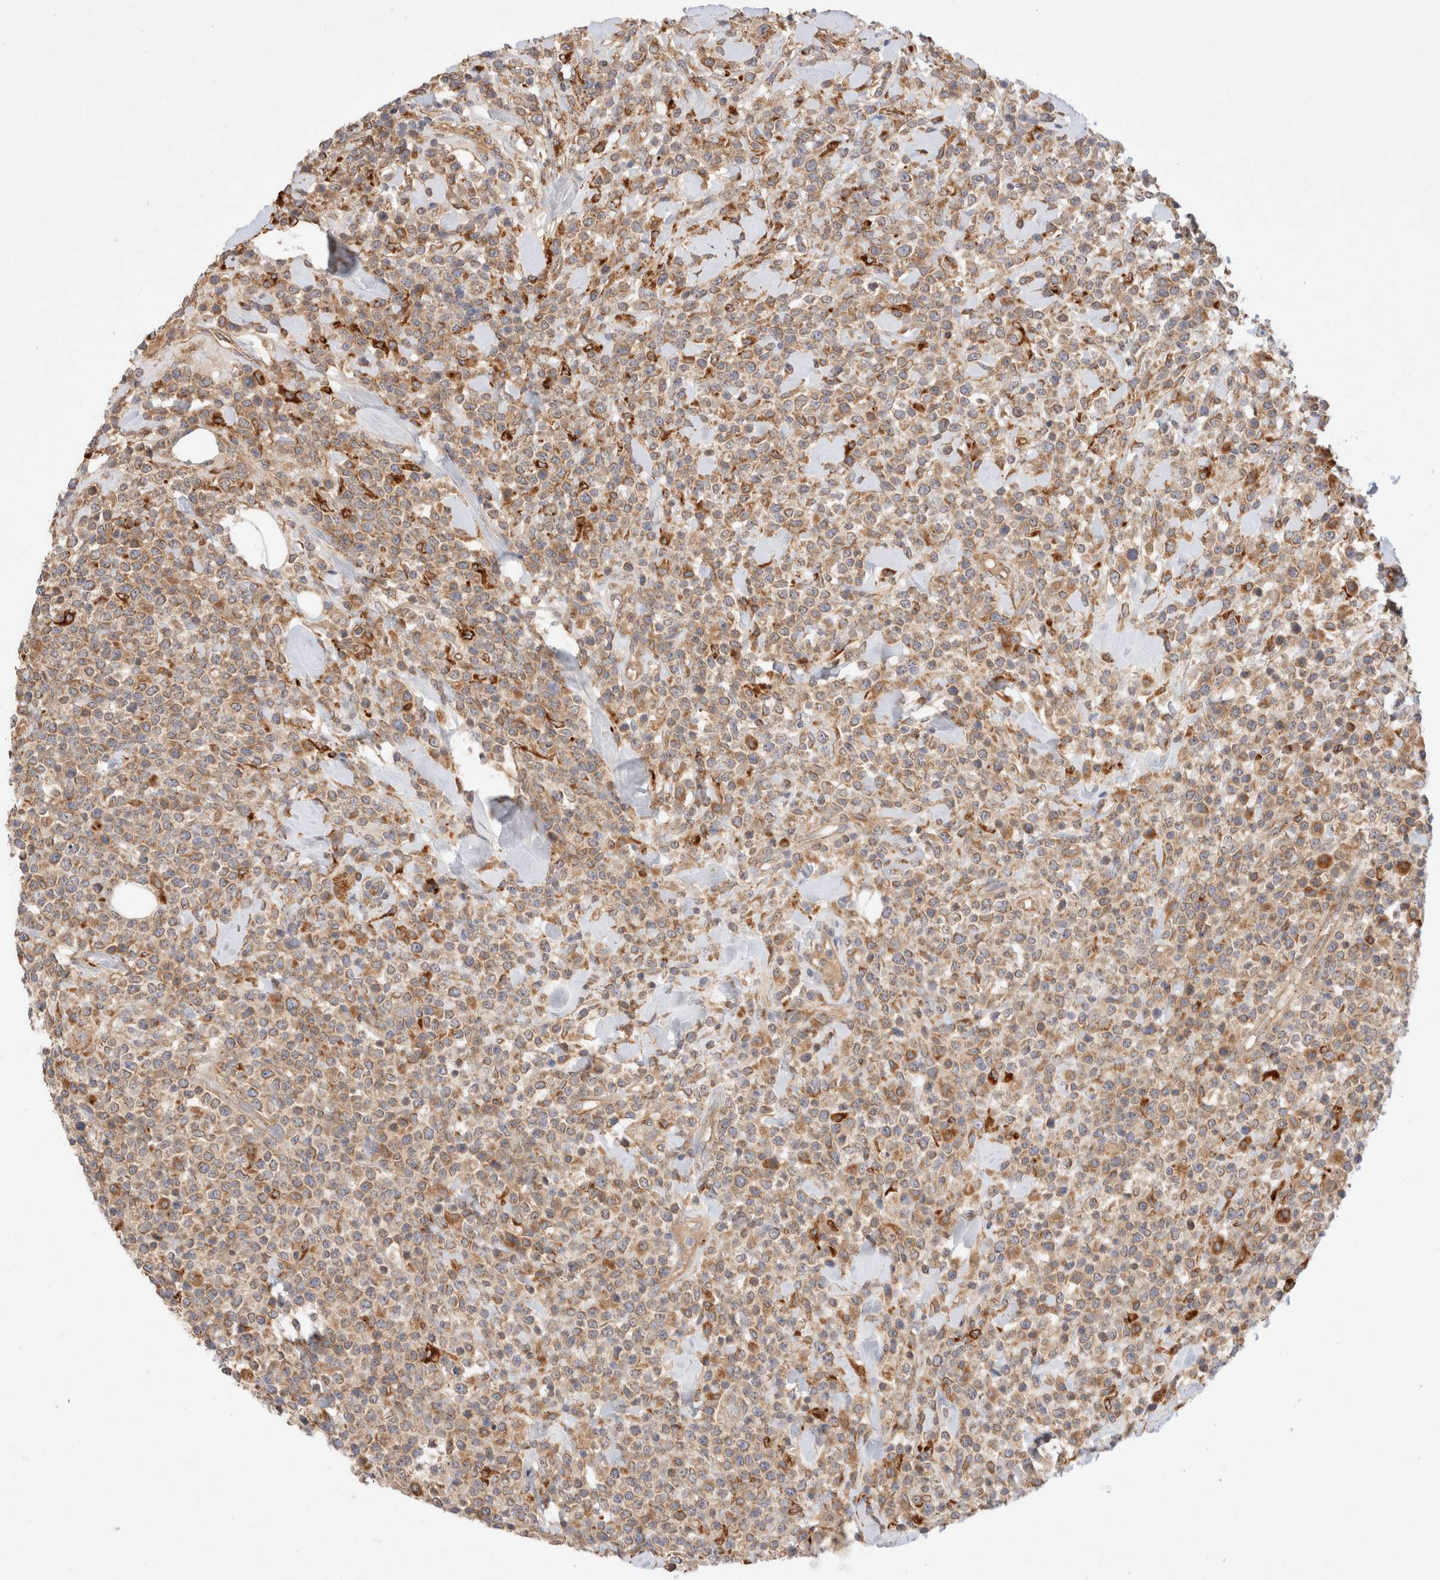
{"staining": {"intensity": "moderate", "quantity": ">75%", "location": "cytoplasmic/membranous"}, "tissue": "lymphoma", "cell_type": "Tumor cells", "image_type": "cancer", "snomed": [{"axis": "morphology", "description": "Malignant lymphoma, non-Hodgkin's type, High grade"}, {"axis": "topography", "description": "Colon"}], "caption": "Brown immunohistochemical staining in human lymphoma demonstrates moderate cytoplasmic/membranous positivity in approximately >75% of tumor cells. (IHC, brightfield microscopy, high magnification).", "gene": "RABEPK", "patient": {"sex": "female", "age": 53}}